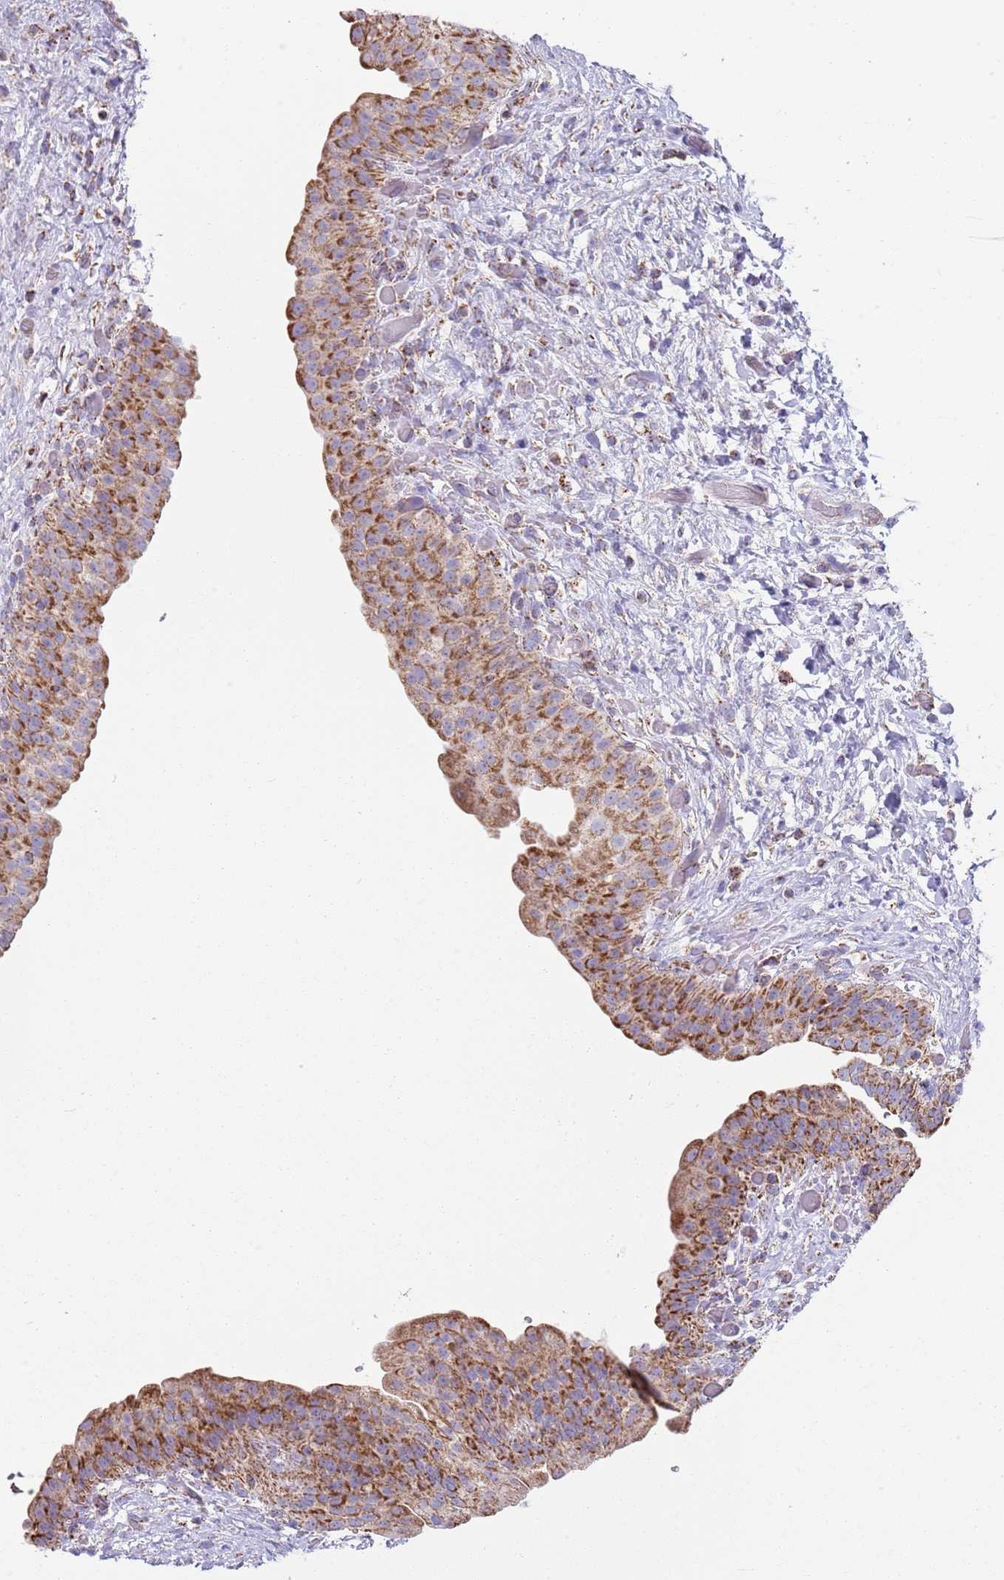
{"staining": {"intensity": "strong", "quantity": ">75%", "location": "cytoplasmic/membranous"}, "tissue": "urinary bladder", "cell_type": "Urothelial cells", "image_type": "normal", "snomed": [{"axis": "morphology", "description": "Normal tissue, NOS"}, {"axis": "topography", "description": "Urinary bladder"}], "caption": "Urothelial cells show high levels of strong cytoplasmic/membranous staining in about >75% of cells in normal human urinary bladder. The protein is stained brown, and the nuclei are stained in blue (DAB IHC with brightfield microscopy, high magnification).", "gene": "TTLL1", "patient": {"sex": "male", "age": 69}}